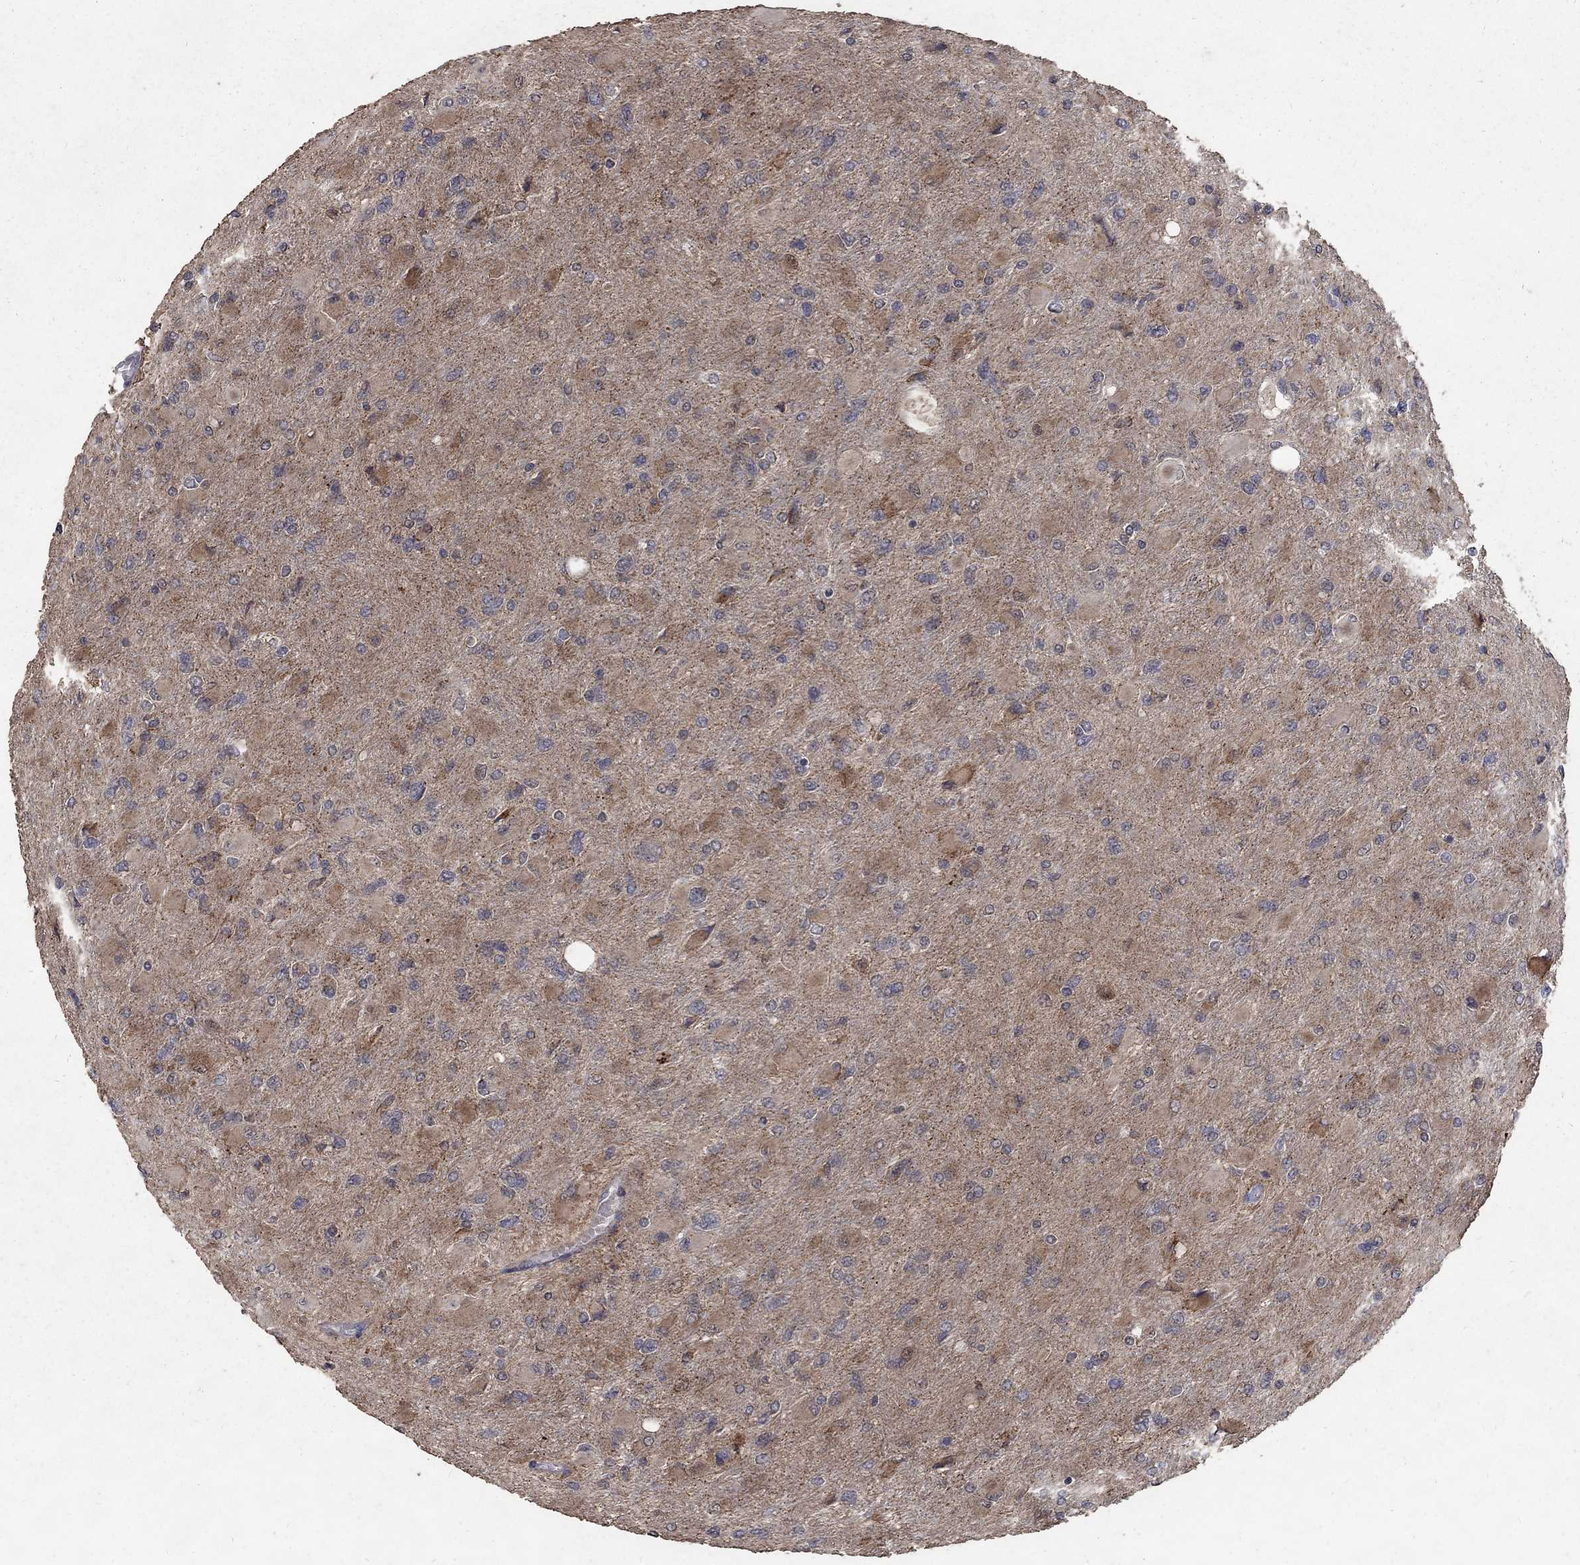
{"staining": {"intensity": "moderate", "quantity": "<25%", "location": "cytoplasmic/membranous"}, "tissue": "glioma", "cell_type": "Tumor cells", "image_type": "cancer", "snomed": [{"axis": "morphology", "description": "Glioma, malignant, High grade"}, {"axis": "topography", "description": "Cerebral cortex"}], "caption": "This micrograph exhibits IHC staining of high-grade glioma (malignant), with low moderate cytoplasmic/membranous expression in approximately <25% of tumor cells.", "gene": "C17orf75", "patient": {"sex": "female", "age": 36}}